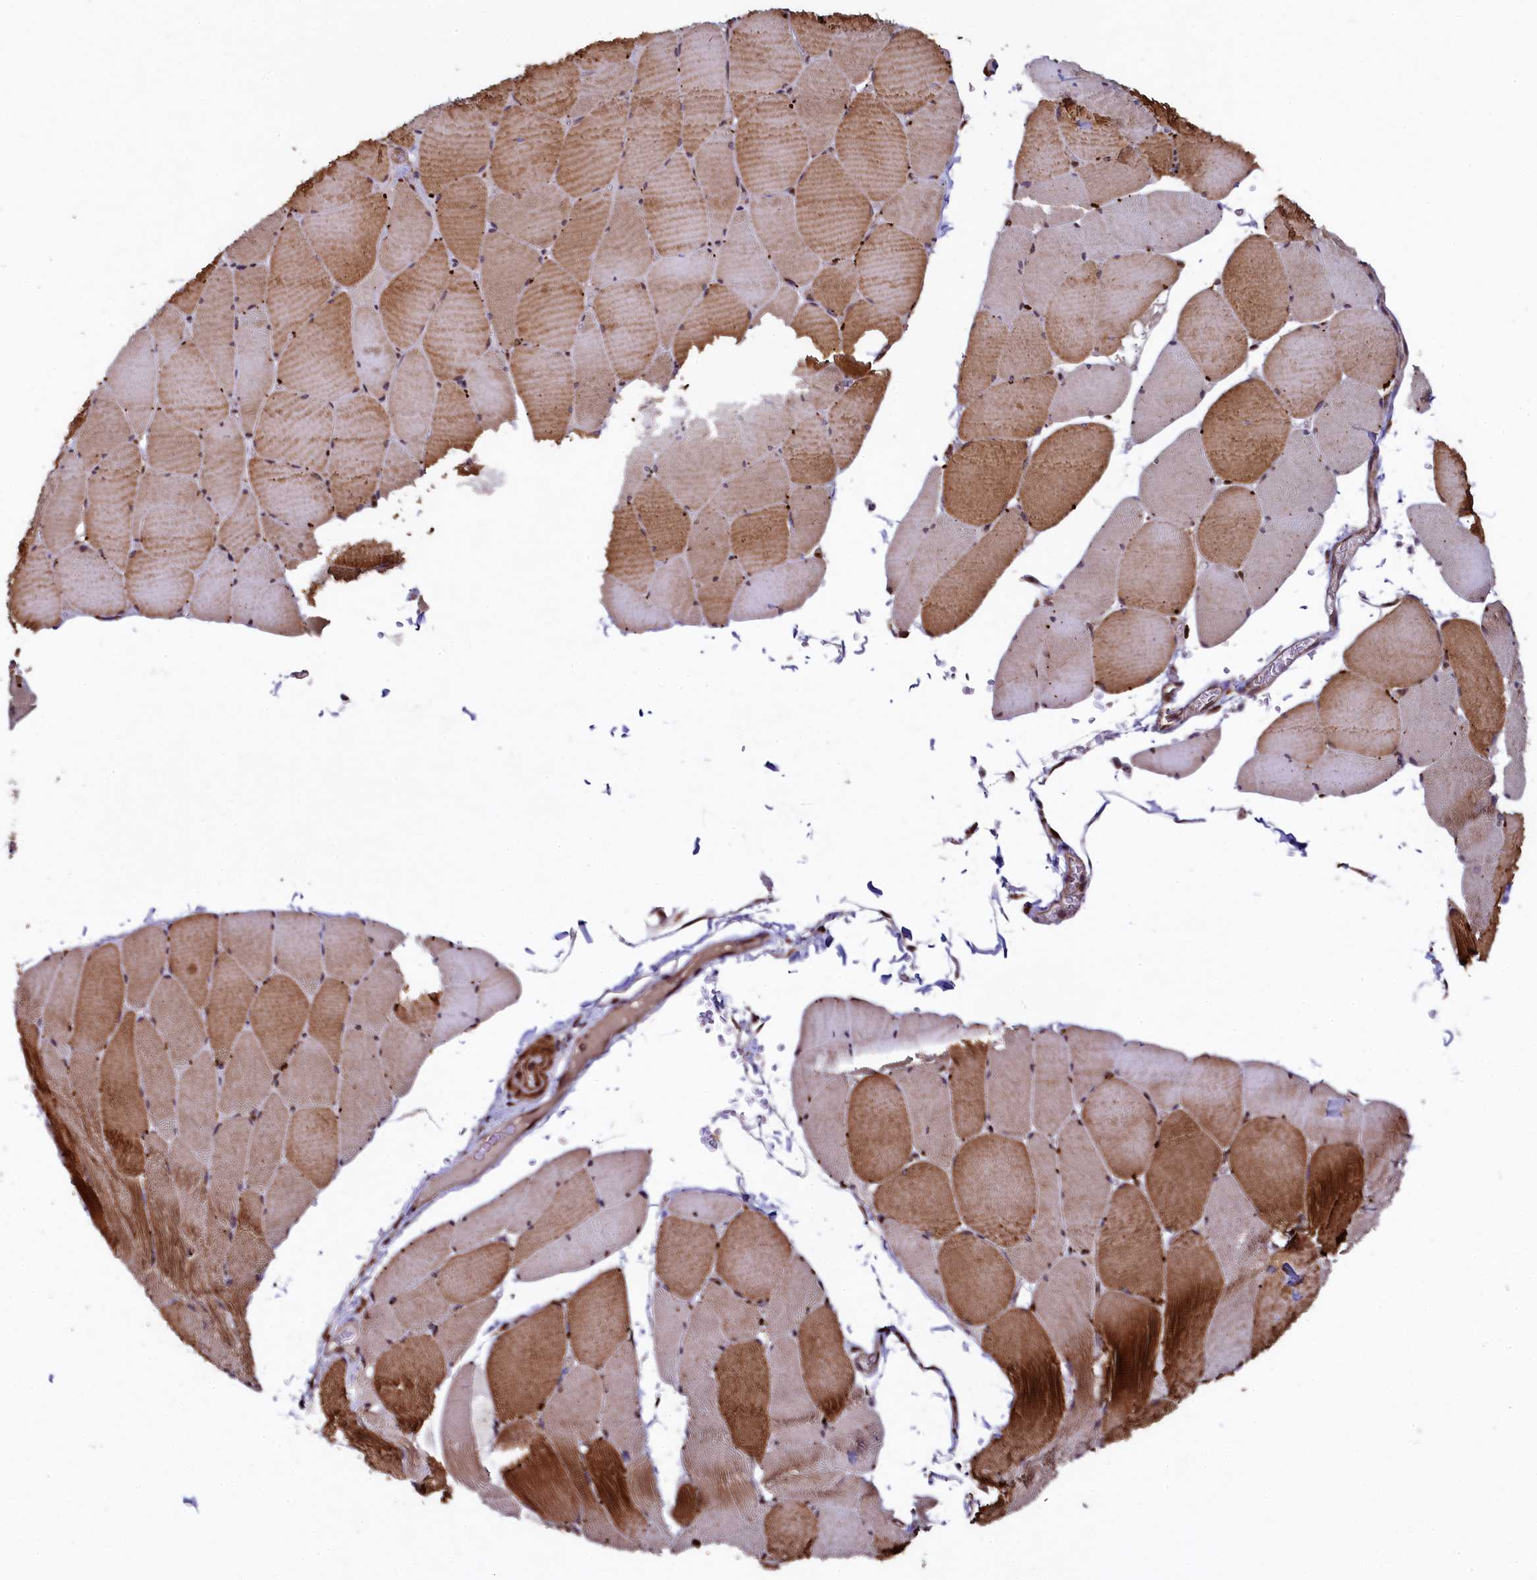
{"staining": {"intensity": "moderate", "quantity": ">75%", "location": "cytoplasmic/membranous"}, "tissue": "skeletal muscle", "cell_type": "Myocytes", "image_type": "normal", "snomed": [{"axis": "morphology", "description": "Normal tissue, NOS"}, {"axis": "topography", "description": "Skeletal muscle"}, {"axis": "topography", "description": "Head-Neck"}], "caption": "Protein staining by immunohistochemistry displays moderate cytoplasmic/membranous staining in about >75% of myocytes in normal skeletal muscle.", "gene": "ZNF577", "patient": {"sex": "male", "age": 66}}